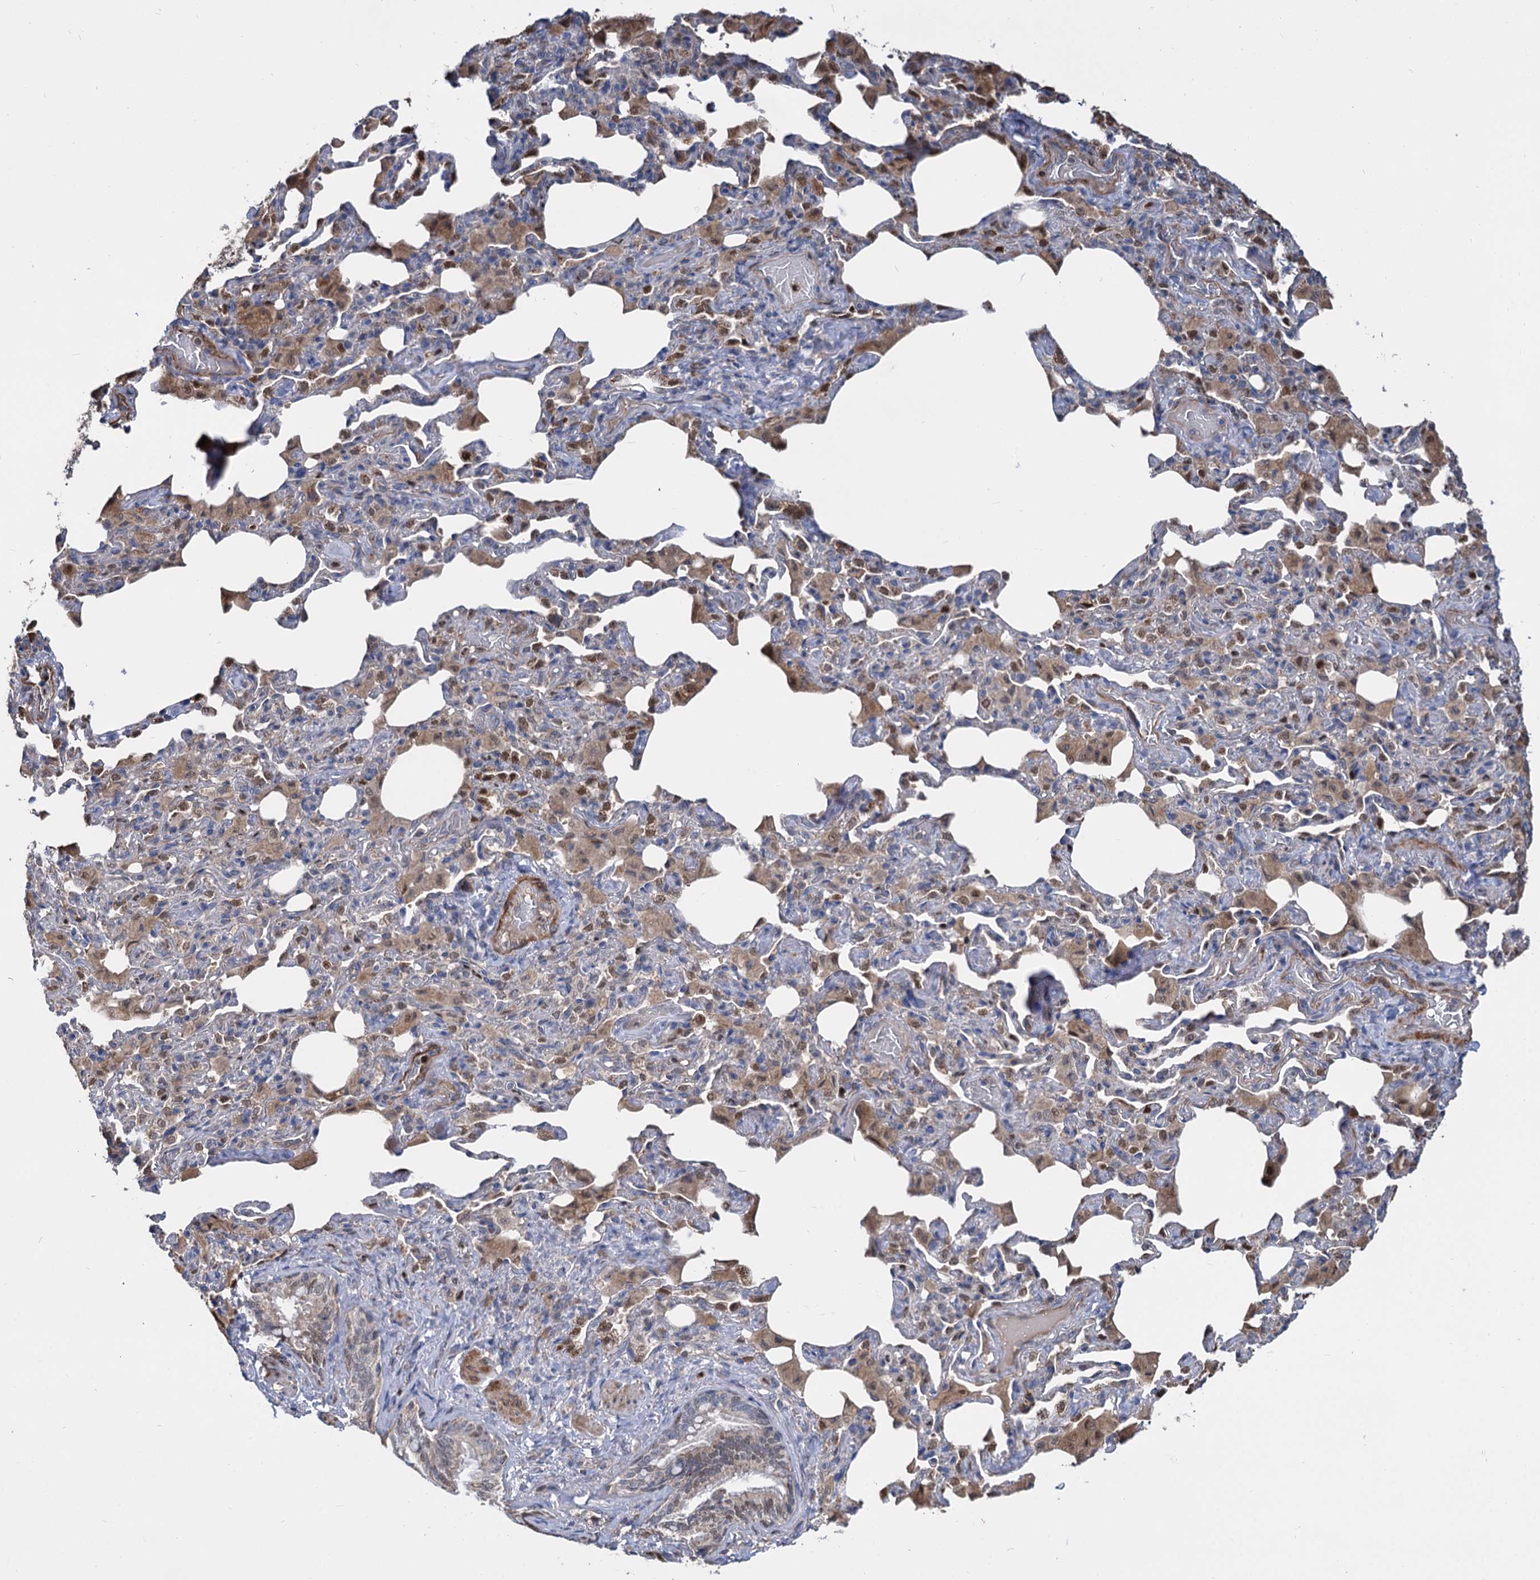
{"staining": {"intensity": "weak", "quantity": "25%-75%", "location": "cytoplasmic/membranous"}, "tissue": "bronchus", "cell_type": "Respiratory epithelial cells", "image_type": "normal", "snomed": [{"axis": "morphology", "description": "Normal tissue, NOS"}, {"axis": "morphology", "description": "Inflammation, NOS"}, {"axis": "topography", "description": "Lung"}], "caption": "High-power microscopy captured an immunohistochemistry image of unremarkable bronchus, revealing weak cytoplasmic/membranous expression in about 25%-75% of respiratory epithelial cells.", "gene": "ALKBH7", "patient": {"sex": "female", "age": 46}}